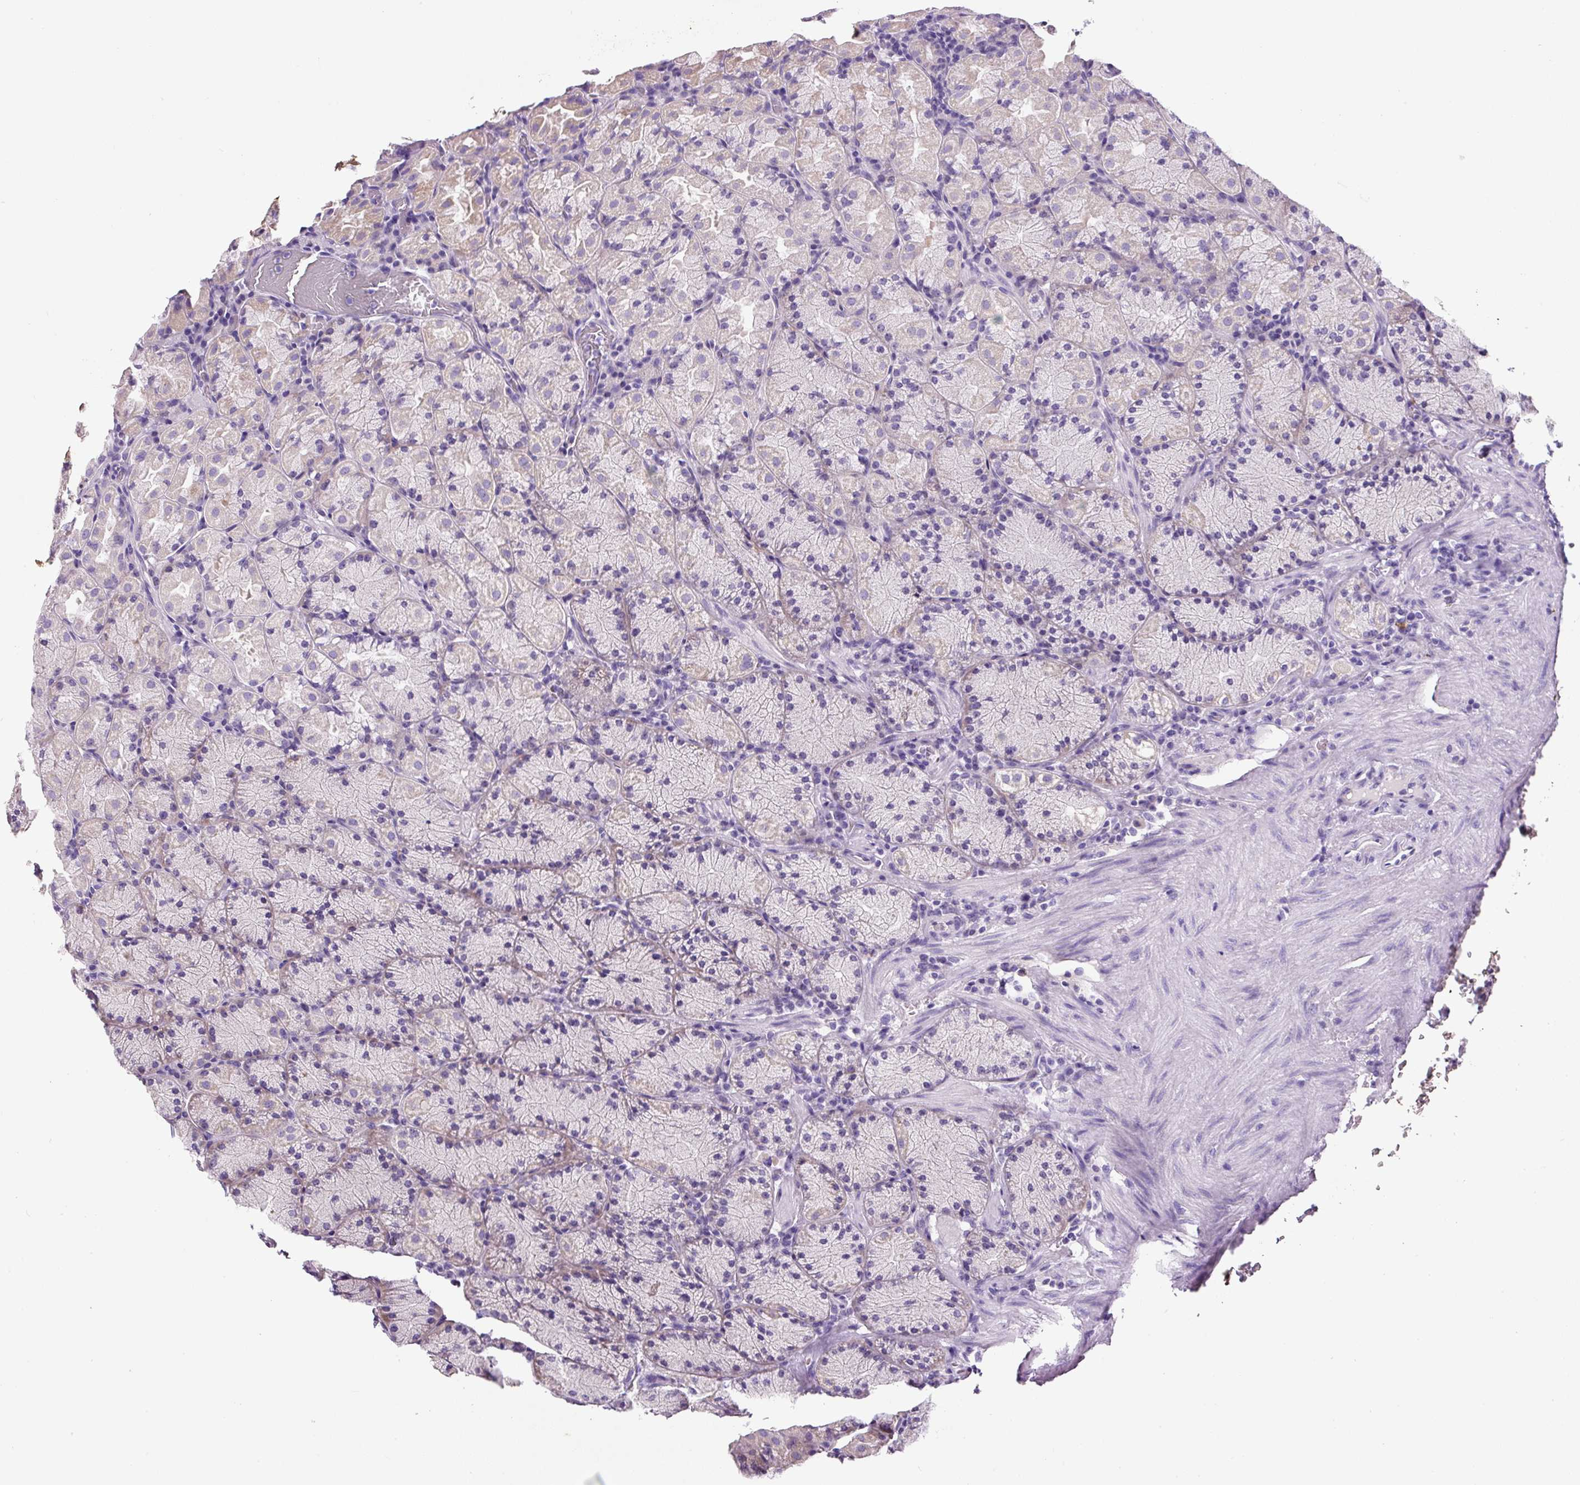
{"staining": {"intensity": "weak", "quantity": "<25%", "location": "cytoplasmic/membranous"}, "tissue": "stomach", "cell_type": "Glandular cells", "image_type": "normal", "snomed": [{"axis": "morphology", "description": "Normal tissue, NOS"}, {"axis": "topography", "description": "Stomach, upper"}, {"axis": "topography", "description": "Stomach, lower"}], "caption": "This micrograph is of normal stomach stained with IHC to label a protein in brown with the nuclei are counter-stained blue. There is no expression in glandular cells.", "gene": "SP8", "patient": {"sex": "male", "age": 80}}